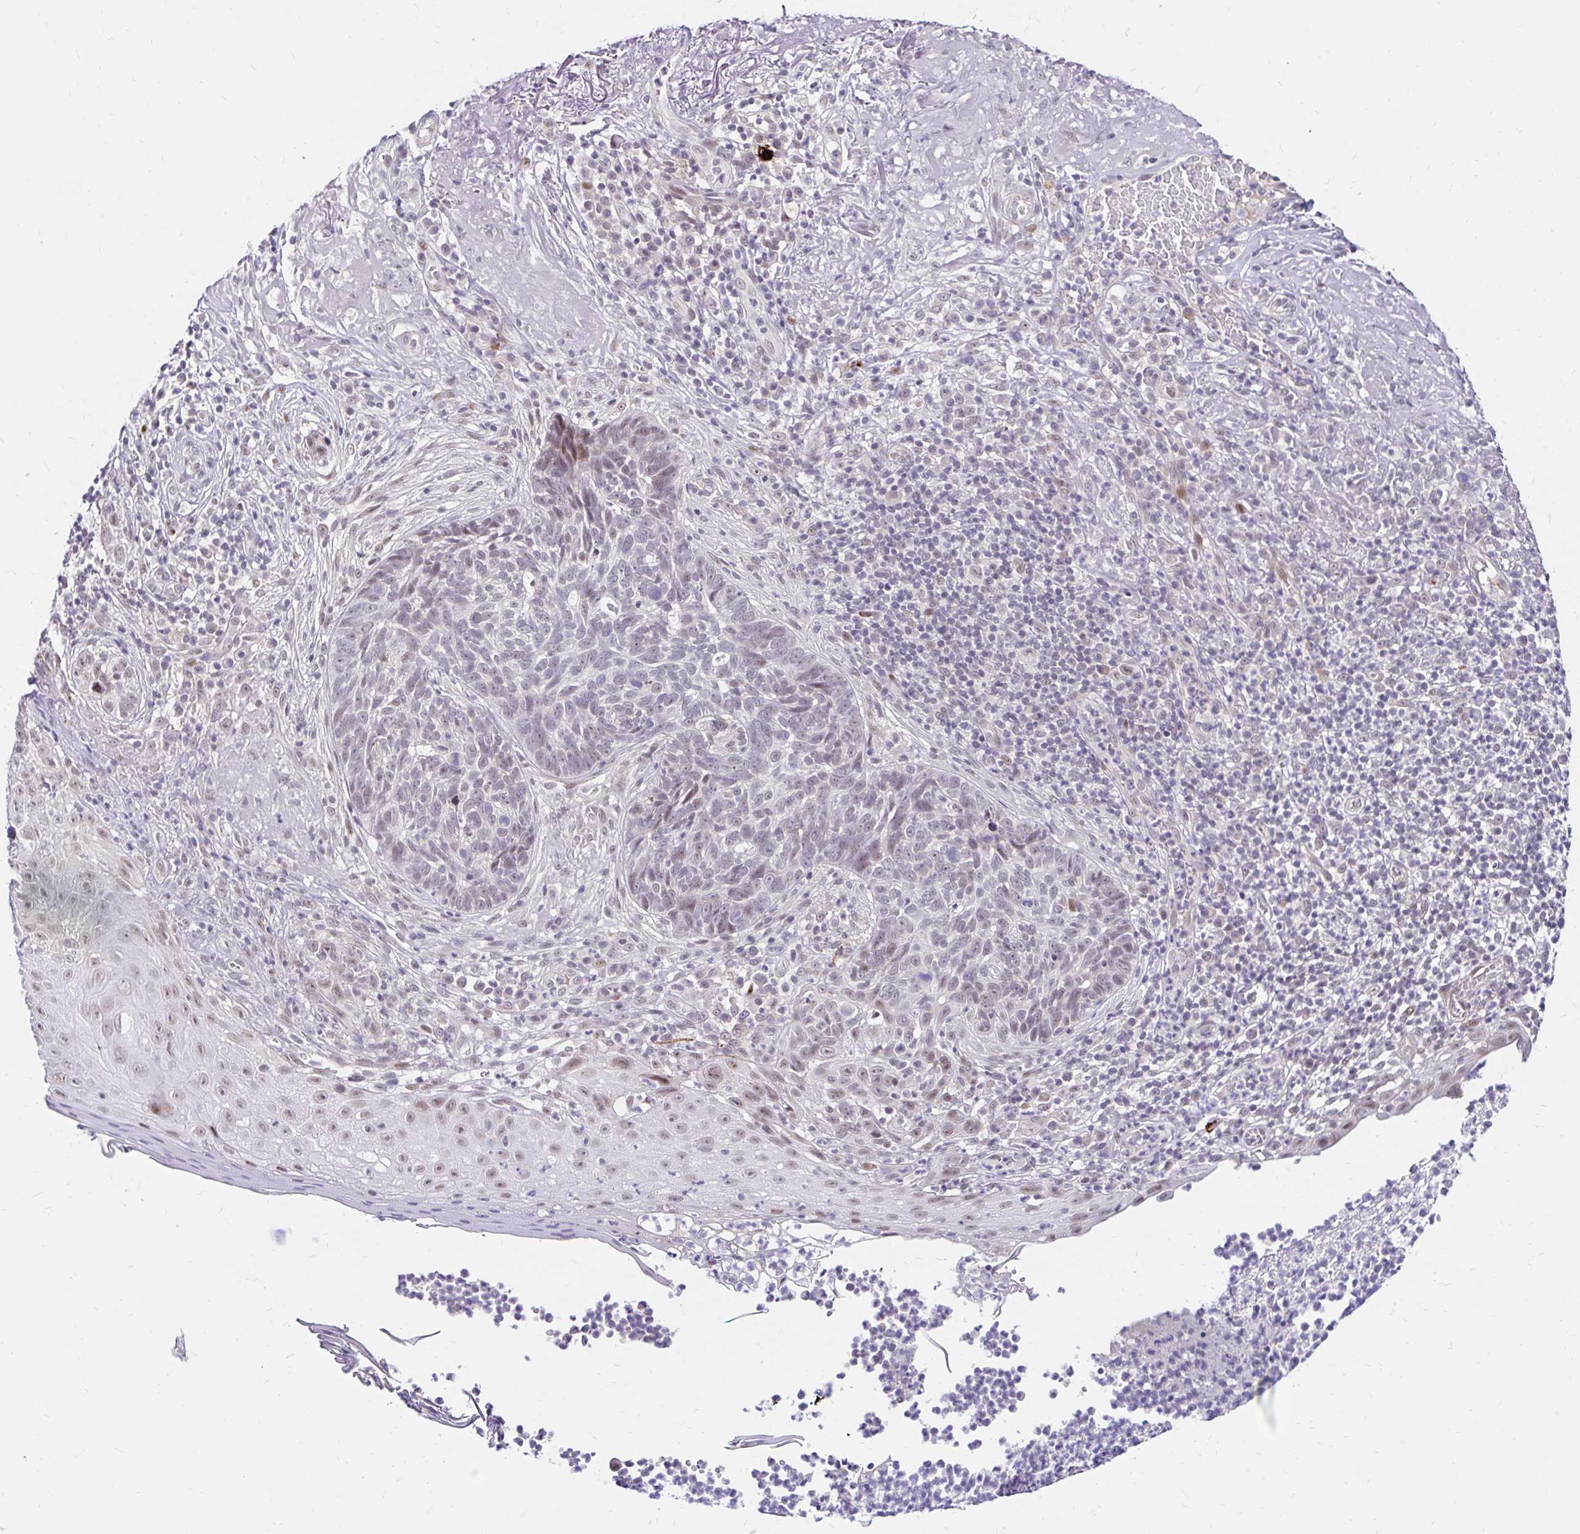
{"staining": {"intensity": "weak", "quantity": "<25%", "location": "nuclear"}, "tissue": "skin cancer", "cell_type": "Tumor cells", "image_type": "cancer", "snomed": [{"axis": "morphology", "description": "Basal cell carcinoma"}, {"axis": "topography", "description": "Skin"}, {"axis": "topography", "description": "Skin of face"}], "caption": "Histopathology image shows no protein expression in tumor cells of skin cancer (basal cell carcinoma) tissue.", "gene": "GUCY1A1", "patient": {"sex": "female", "age": 95}}